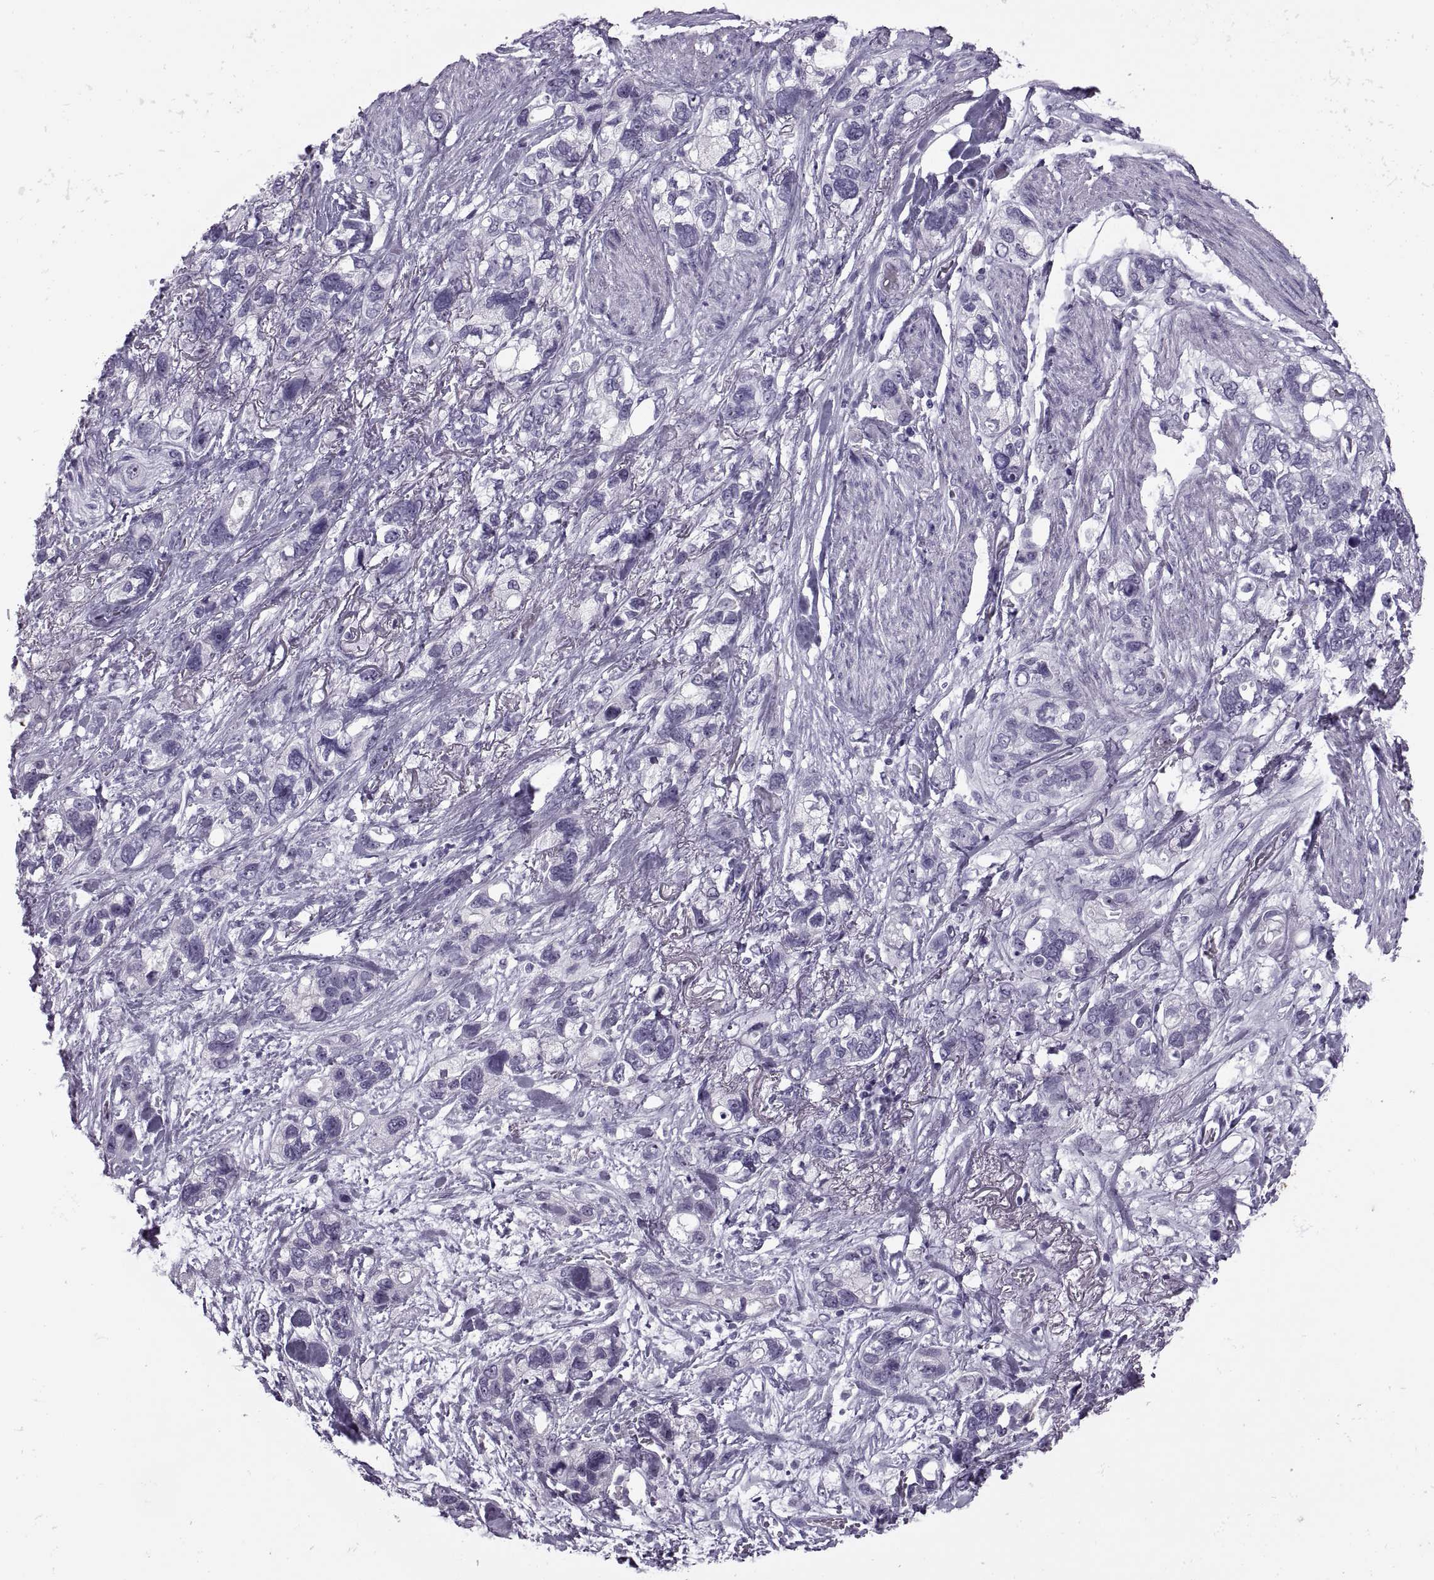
{"staining": {"intensity": "negative", "quantity": "none", "location": "none"}, "tissue": "stomach cancer", "cell_type": "Tumor cells", "image_type": "cancer", "snomed": [{"axis": "morphology", "description": "Adenocarcinoma, NOS"}, {"axis": "topography", "description": "Stomach, upper"}], "caption": "Image shows no protein positivity in tumor cells of stomach cancer tissue.", "gene": "FAM24A", "patient": {"sex": "female", "age": 81}}